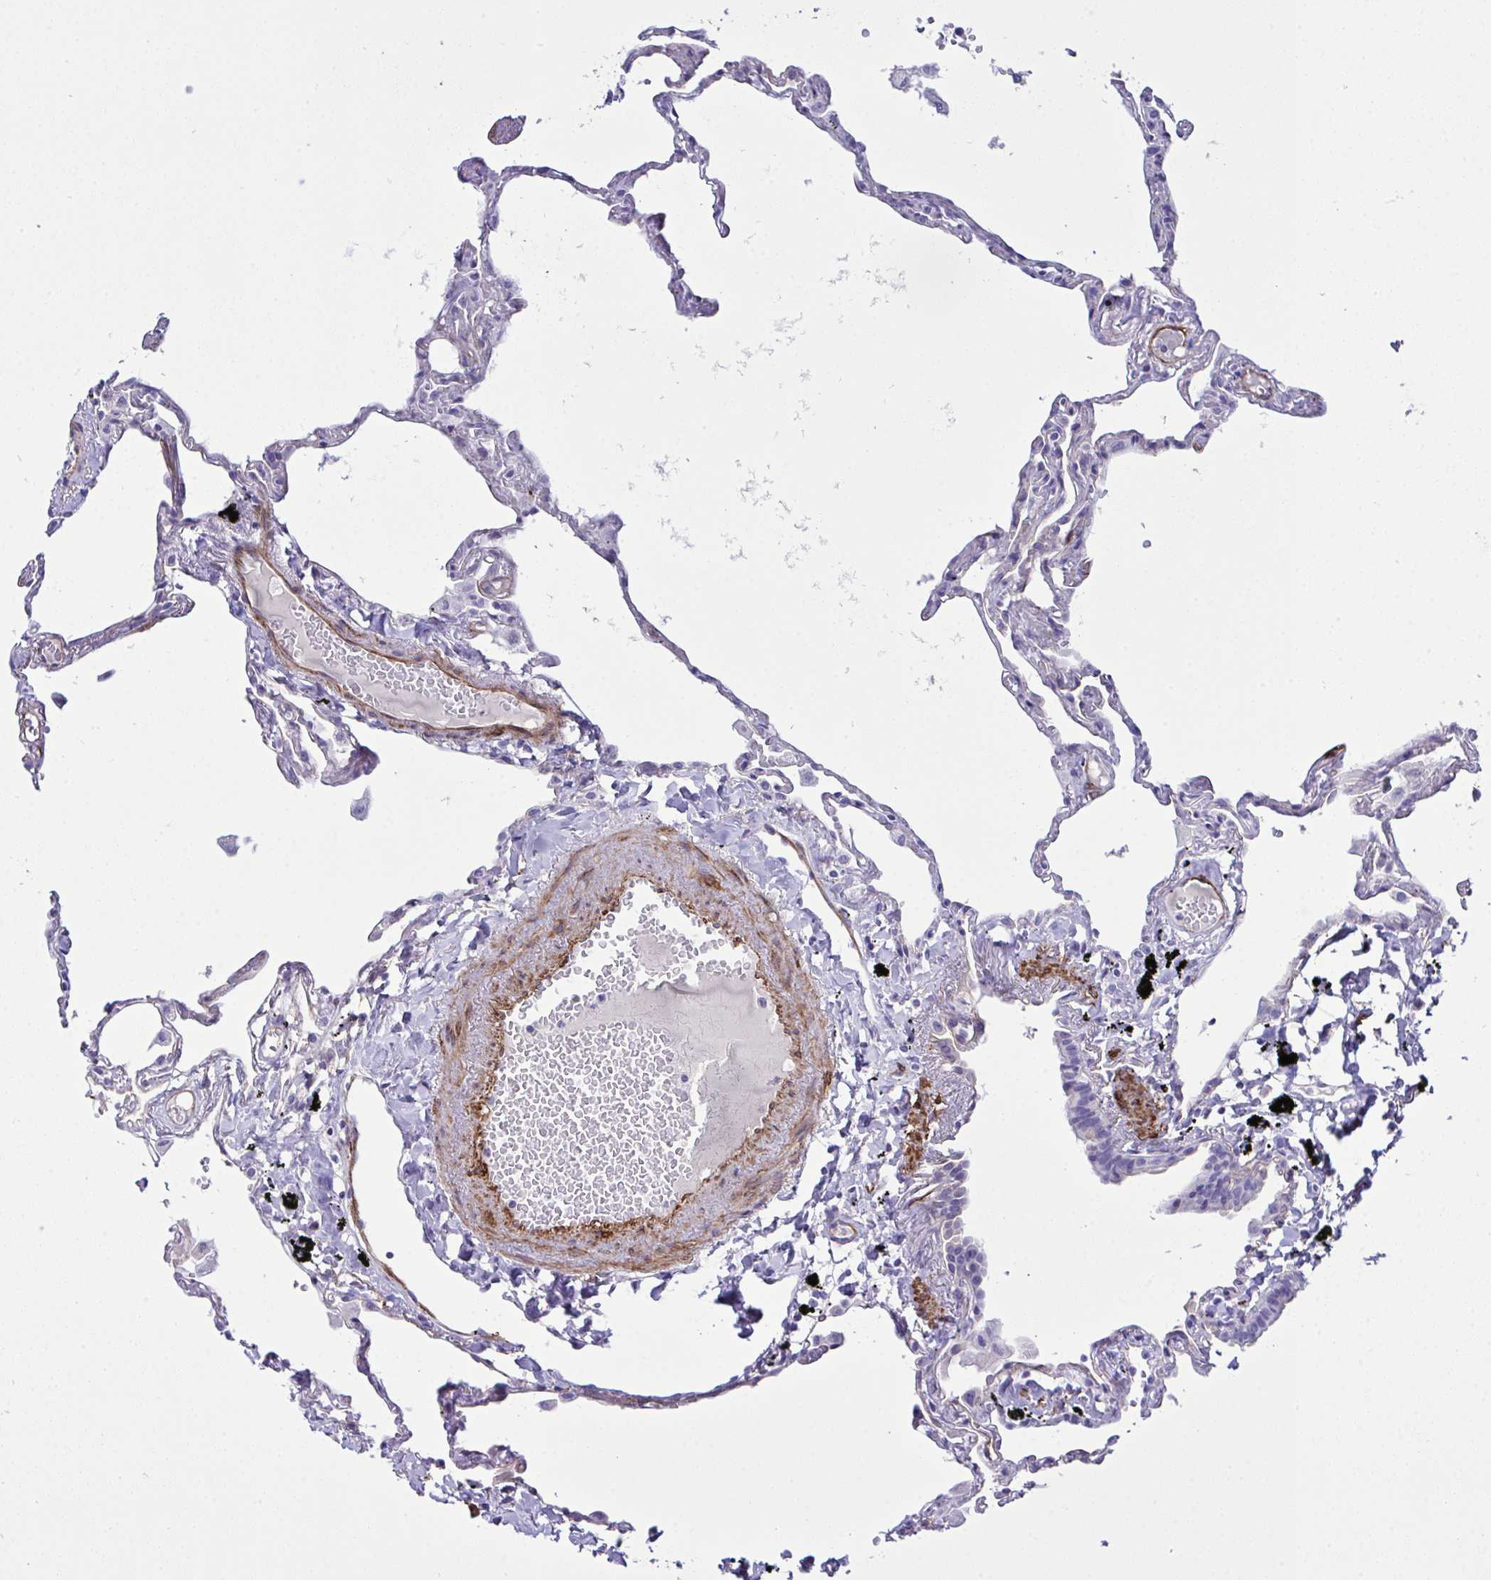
{"staining": {"intensity": "negative", "quantity": "none", "location": "none"}, "tissue": "lung", "cell_type": "Alveolar cells", "image_type": "normal", "snomed": [{"axis": "morphology", "description": "Normal tissue, NOS"}, {"axis": "topography", "description": "Lung"}], "caption": "Micrograph shows no significant protein positivity in alveolar cells of normal lung. The staining is performed using DAB (3,3'-diaminobenzidine) brown chromogen with nuclei counter-stained in using hematoxylin.", "gene": "SYNPO2L", "patient": {"sex": "female", "age": 67}}